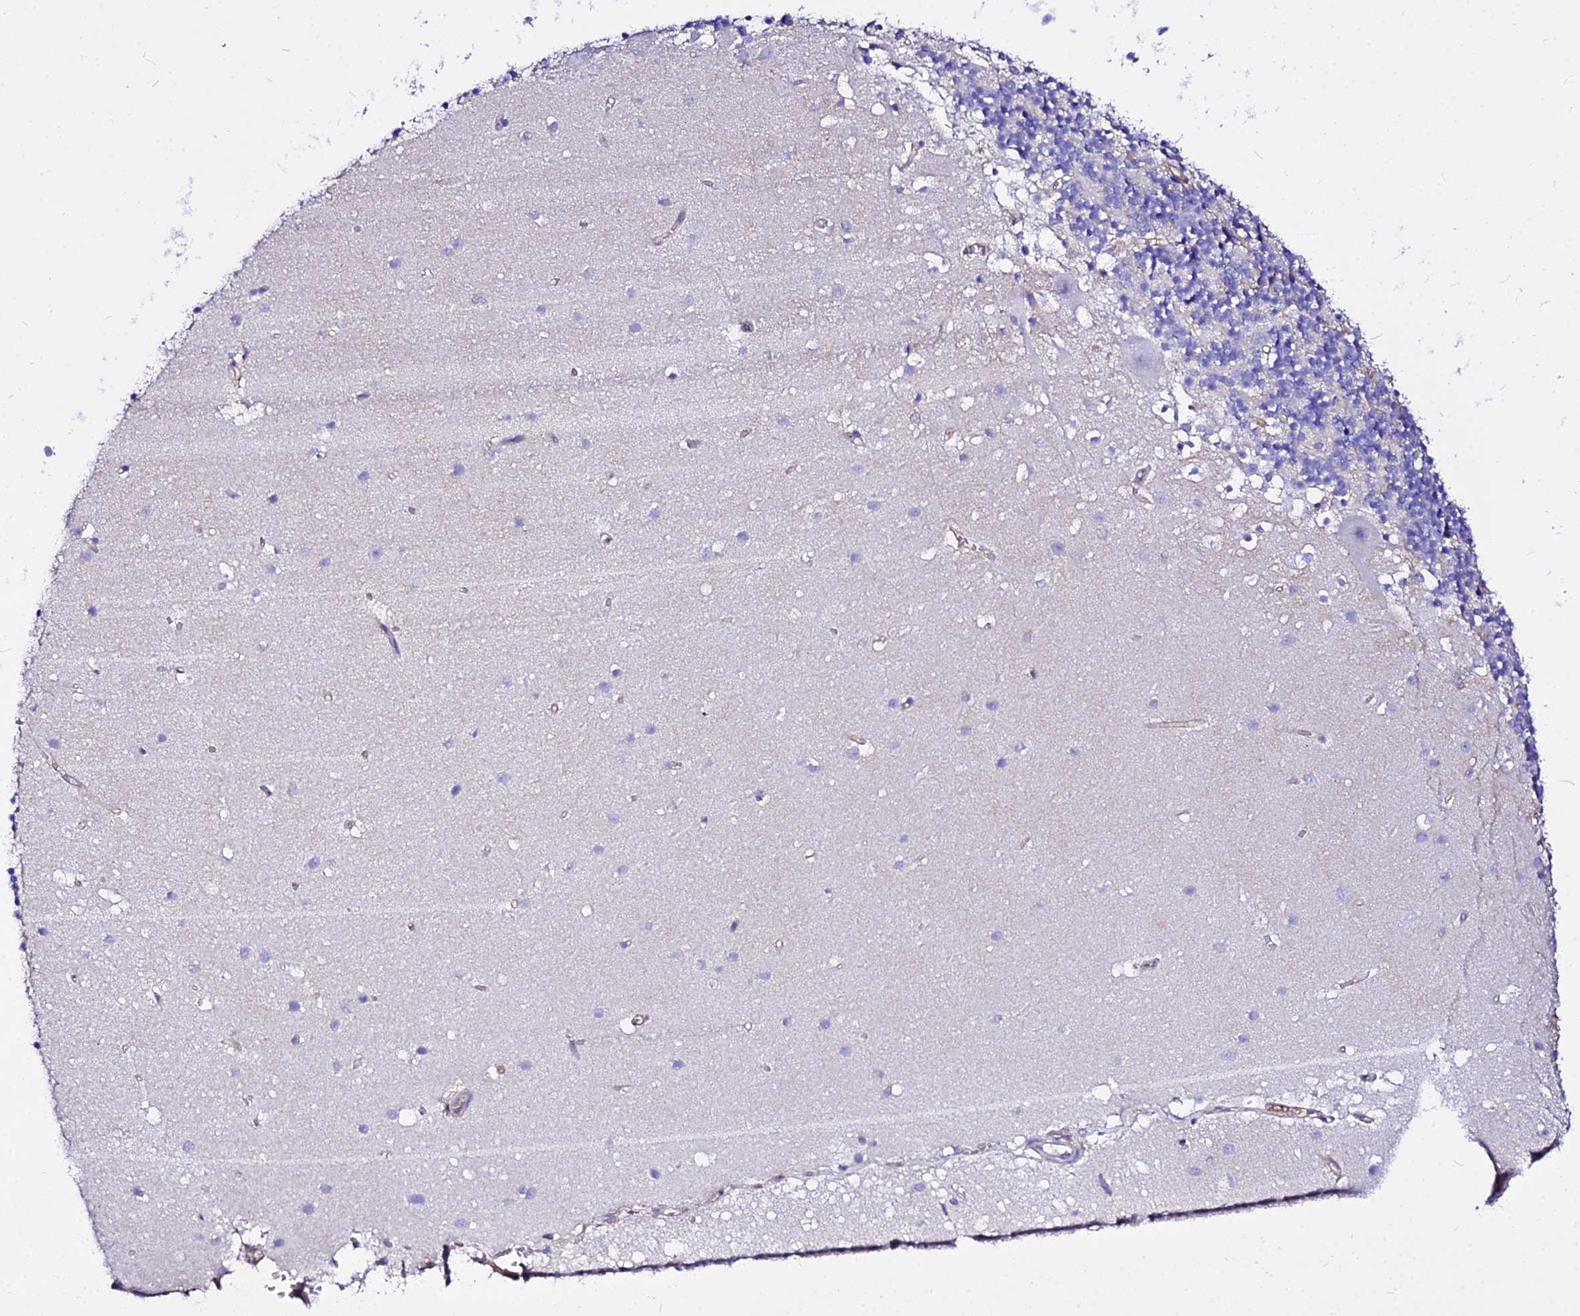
{"staining": {"intensity": "negative", "quantity": "none", "location": "none"}, "tissue": "cerebellum", "cell_type": "Cells in granular layer", "image_type": "normal", "snomed": [{"axis": "morphology", "description": "Normal tissue, NOS"}, {"axis": "topography", "description": "Cerebellum"}], "caption": "The immunohistochemistry image has no significant expression in cells in granular layer of cerebellum. (Stains: DAB (3,3'-diaminobenzidine) IHC with hematoxylin counter stain, Microscopy: brightfield microscopy at high magnification).", "gene": "DAW1", "patient": {"sex": "male", "age": 54}}